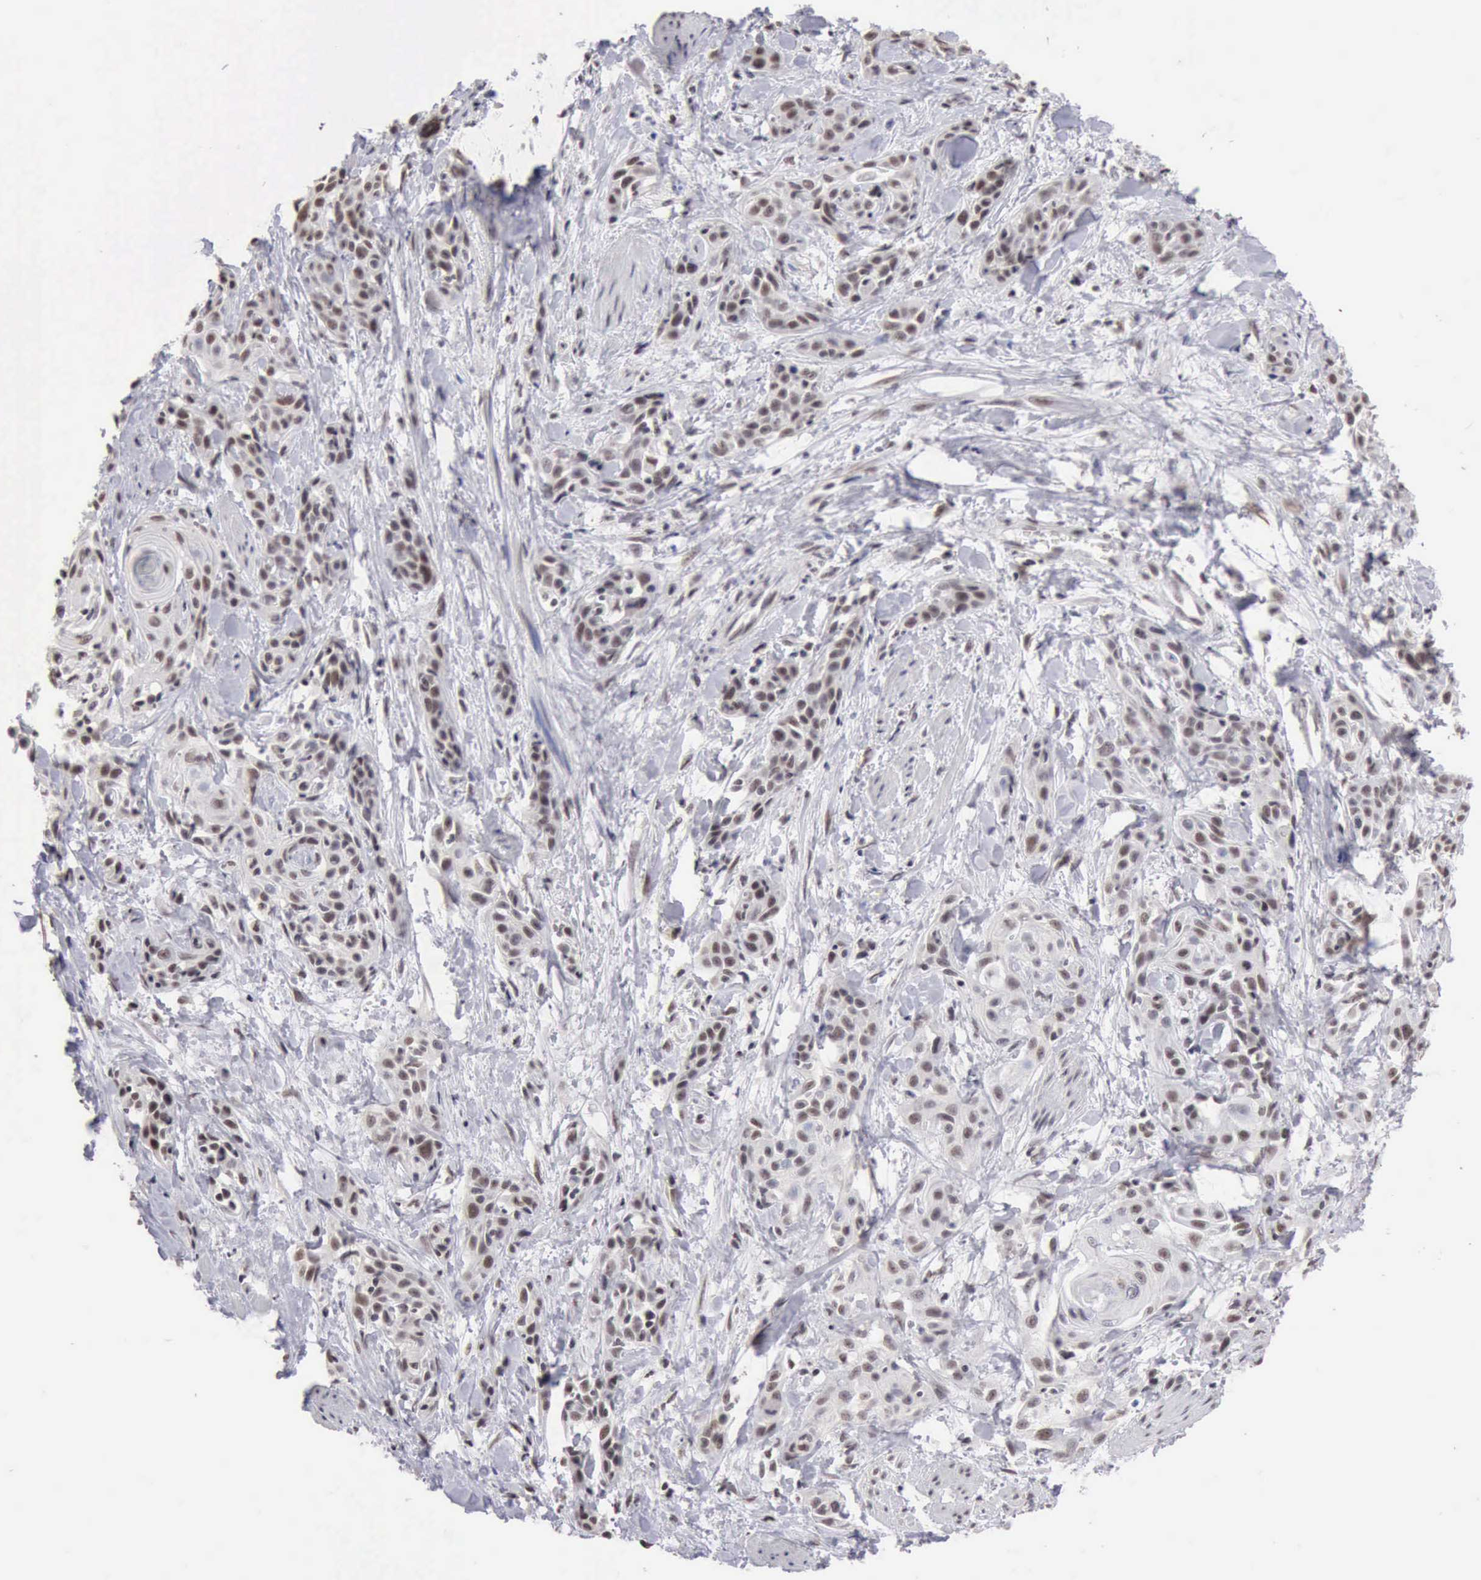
{"staining": {"intensity": "weak", "quantity": "<25%", "location": "nuclear"}, "tissue": "skin cancer", "cell_type": "Tumor cells", "image_type": "cancer", "snomed": [{"axis": "morphology", "description": "Squamous cell carcinoma, NOS"}, {"axis": "topography", "description": "Skin"}, {"axis": "topography", "description": "Anal"}], "caption": "The micrograph exhibits no staining of tumor cells in skin cancer. The staining was performed using DAB to visualize the protein expression in brown, while the nuclei were stained in blue with hematoxylin (Magnification: 20x).", "gene": "TAF1", "patient": {"sex": "male", "age": 64}}